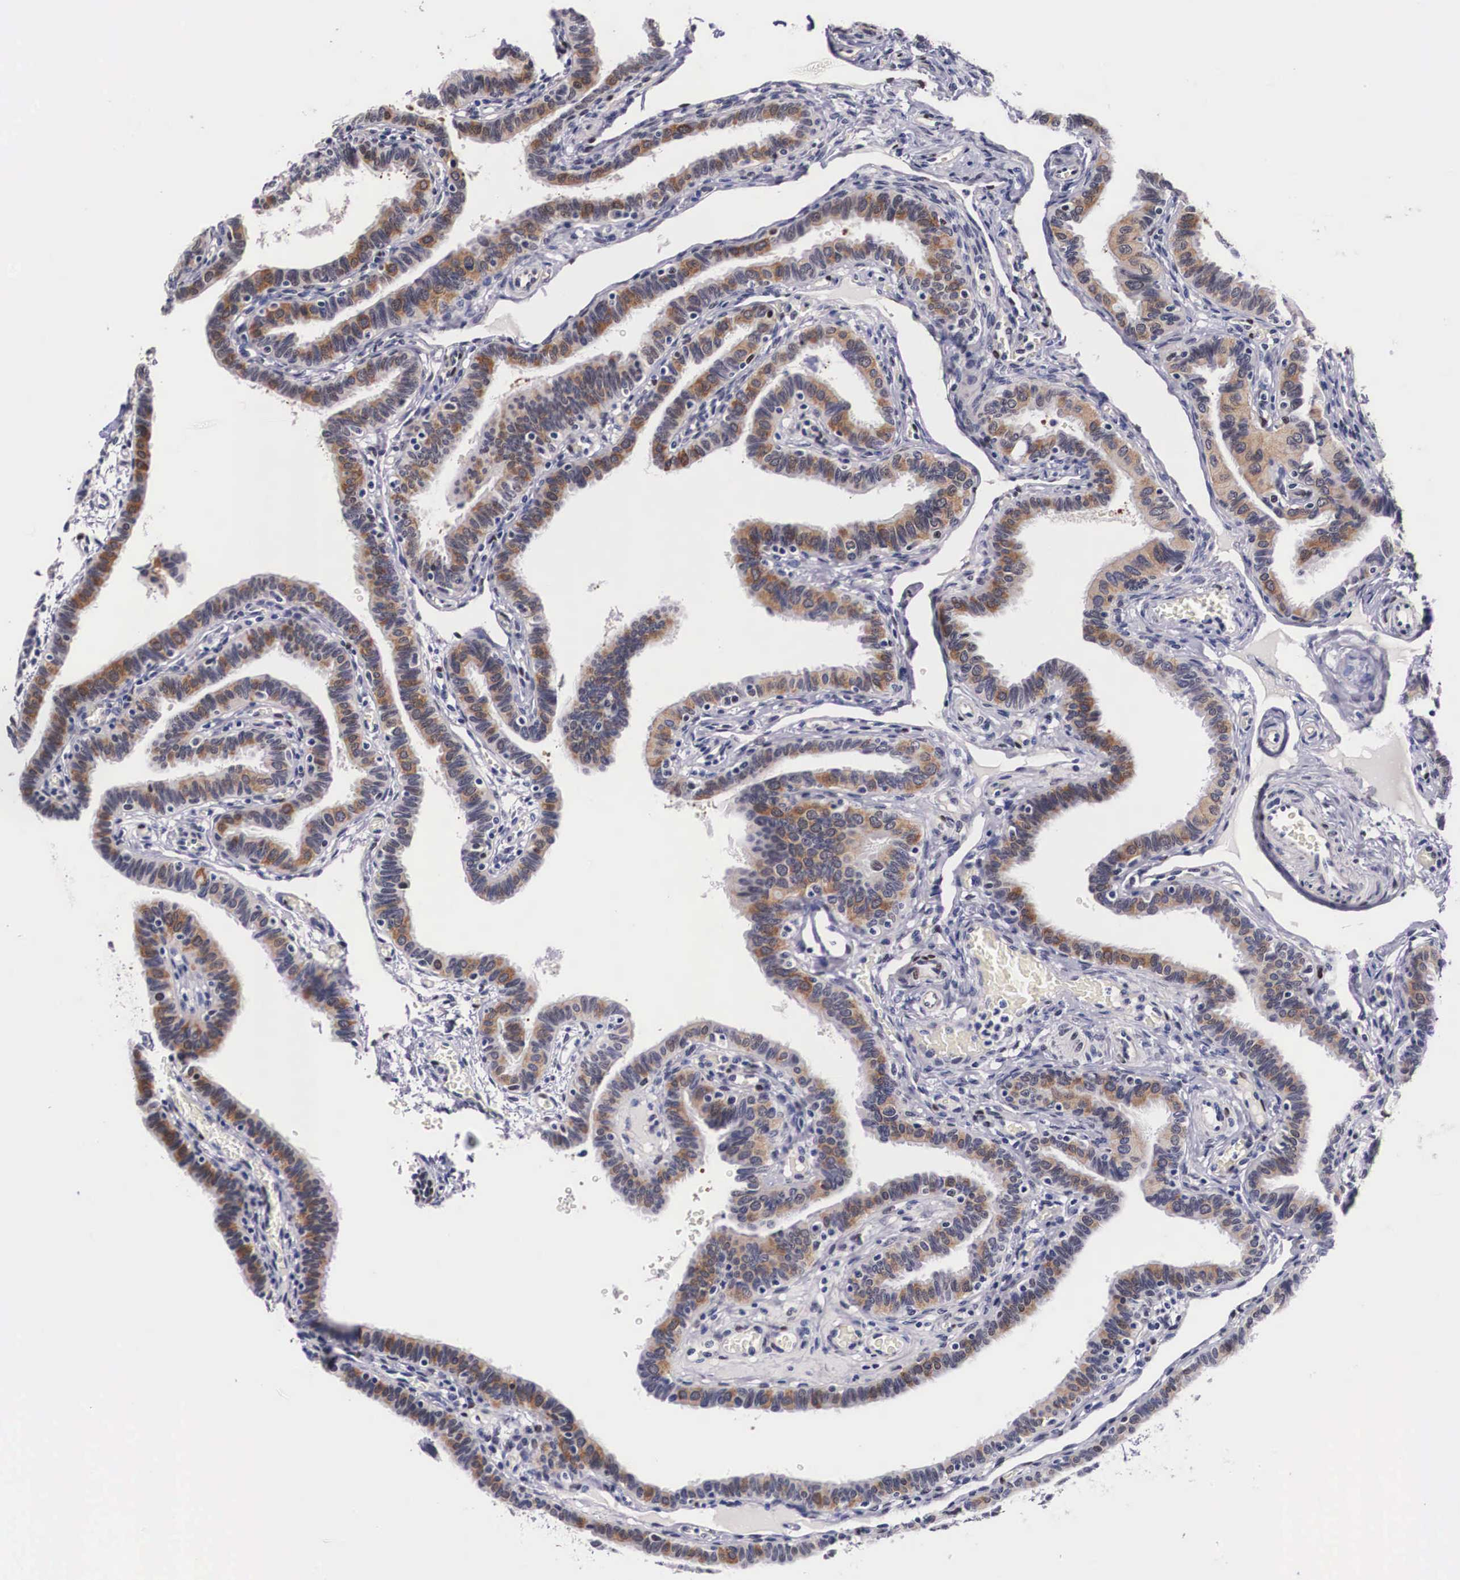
{"staining": {"intensity": "moderate", "quantity": ">75%", "location": "cytoplasmic/membranous,nuclear"}, "tissue": "fallopian tube", "cell_type": "Glandular cells", "image_type": "normal", "snomed": [{"axis": "morphology", "description": "Normal tissue, NOS"}, {"axis": "topography", "description": "Fallopian tube"}], "caption": "Brown immunohistochemical staining in normal human fallopian tube demonstrates moderate cytoplasmic/membranous,nuclear positivity in about >75% of glandular cells.", "gene": "KHDRBS3", "patient": {"sex": "female", "age": 38}}